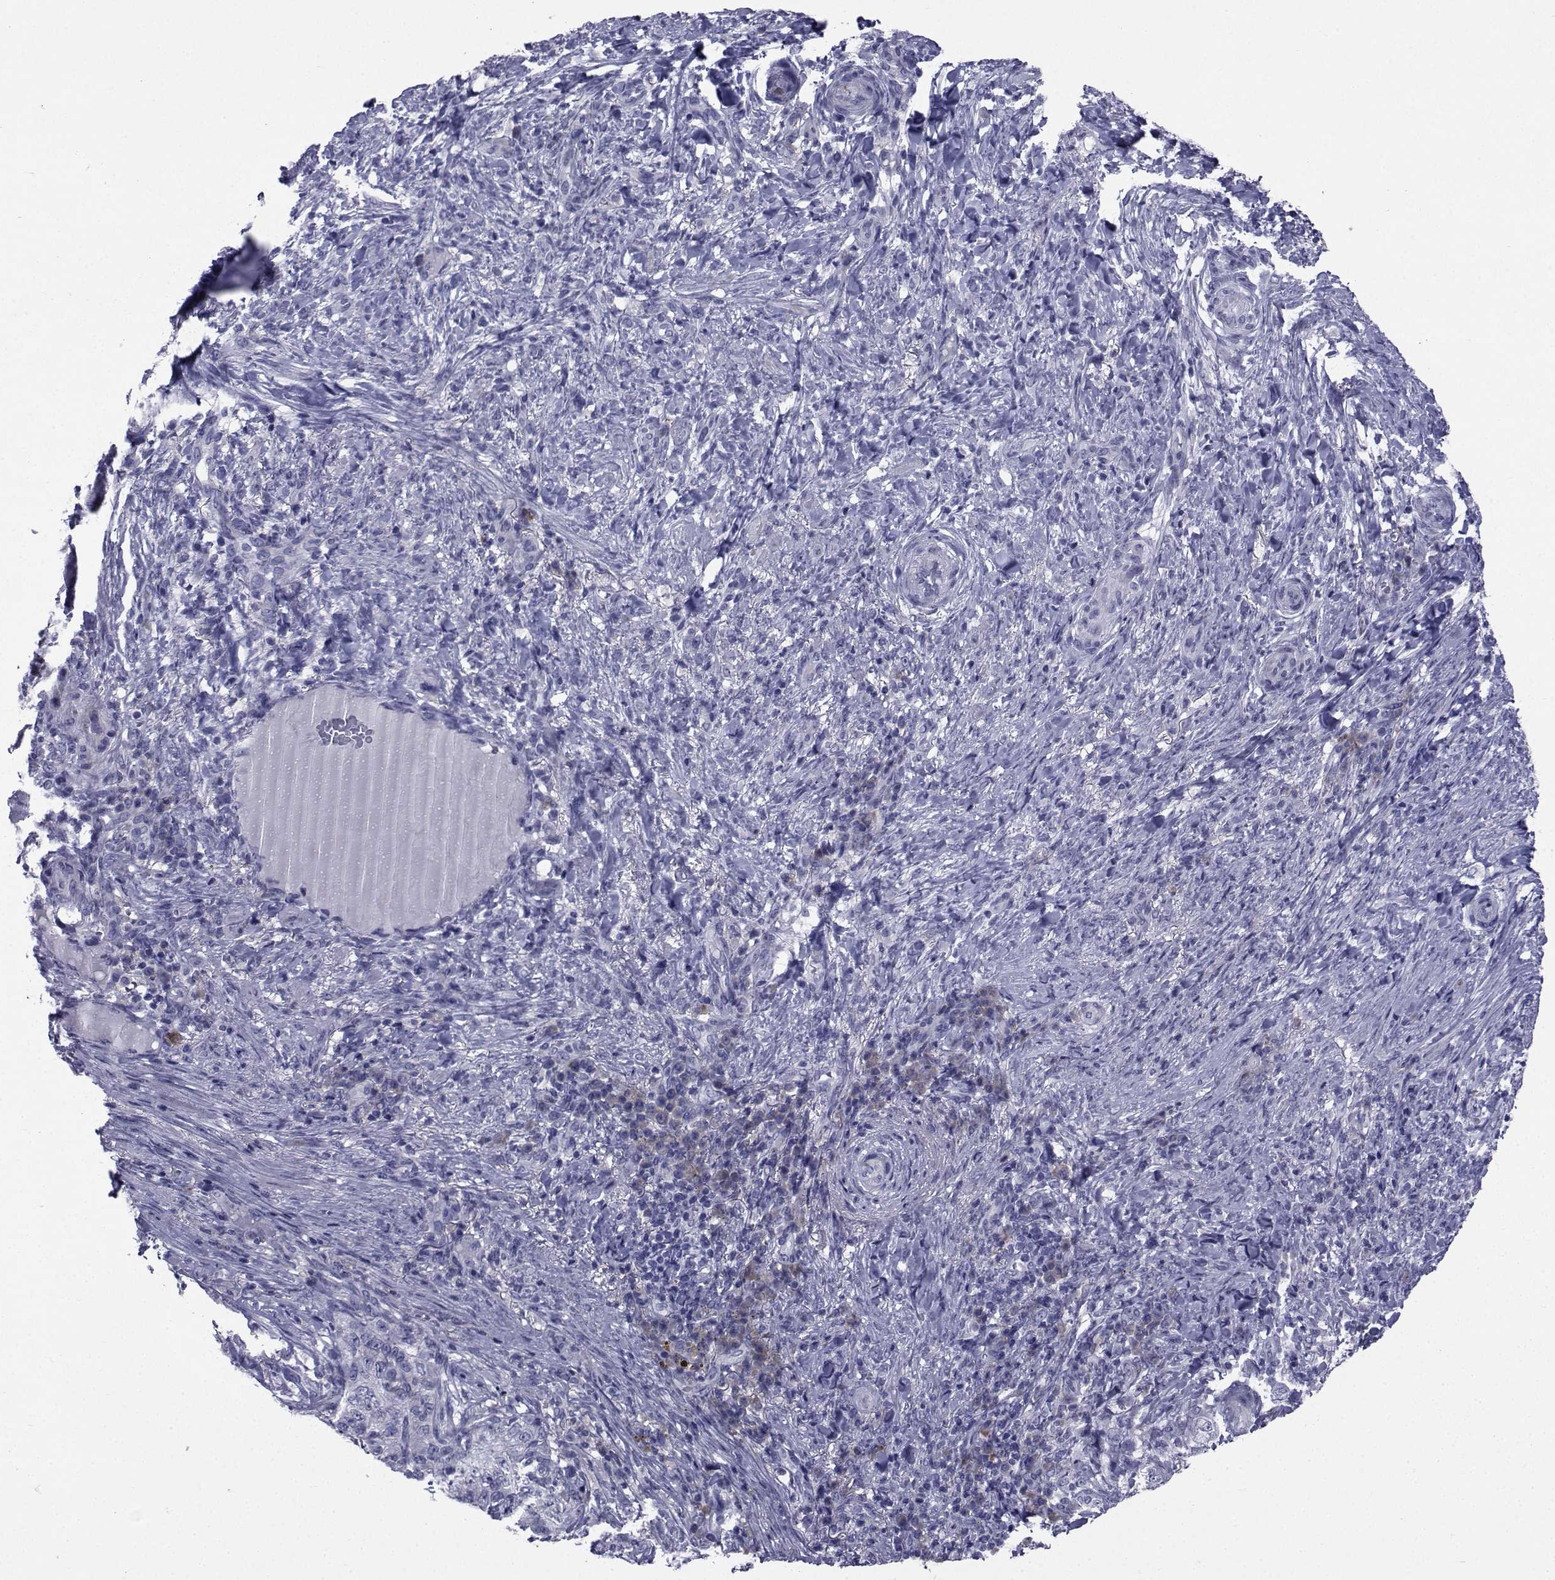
{"staining": {"intensity": "negative", "quantity": "none", "location": "none"}, "tissue": "skin cancer", "cell_type": "Tumor cells", "image_type": "cancer", "snomed": [{"axis": "morphology", "description": "Basal cell carcinoma"}, {"axis": "topography", "description": "Skin"}], "caption": "The histopathology image demonstrates no staining of tumor cells in skin cancer.", "gene": "ROPN1", "patient": {"sex": "female", "age": 69}}